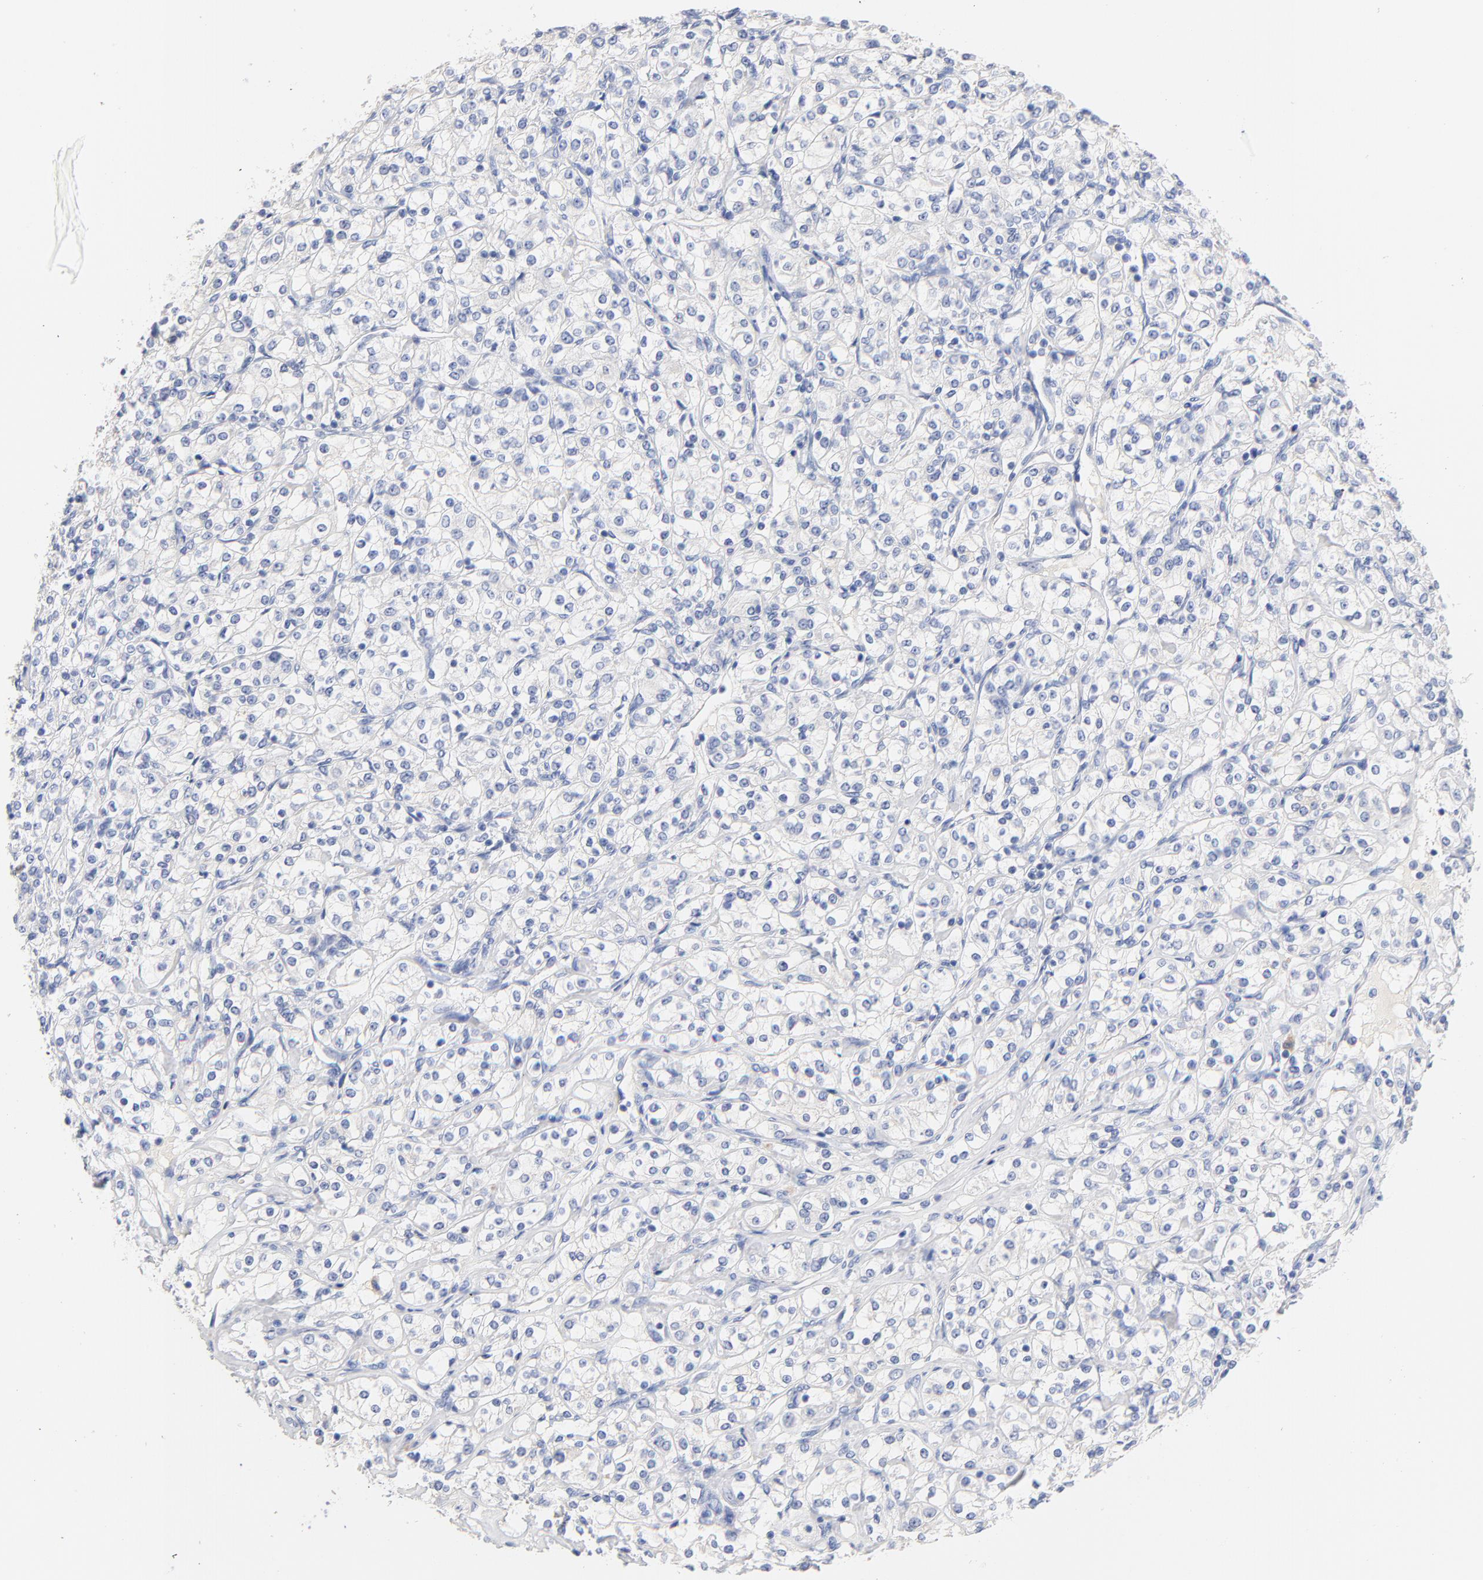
{"staining": {"intensity": "negative", "quantity": "none", "location": "none"}, "tissue": "renal cancer", "cell_type": "Tumor cells", "image_type": "cancer", "snomed": [{"axis": "morphology", "description": "Adenocarcinoma, NOS"}, {"axis": "topography", "description": "Kidney"}], "caption": "IHC histopathology image of renal adenocarcinoma stained for a protein (brown), which demonstrates no expression in tumor cells.", "gene": "CPS1", "patient": {"sex": "male", "age": 77}}